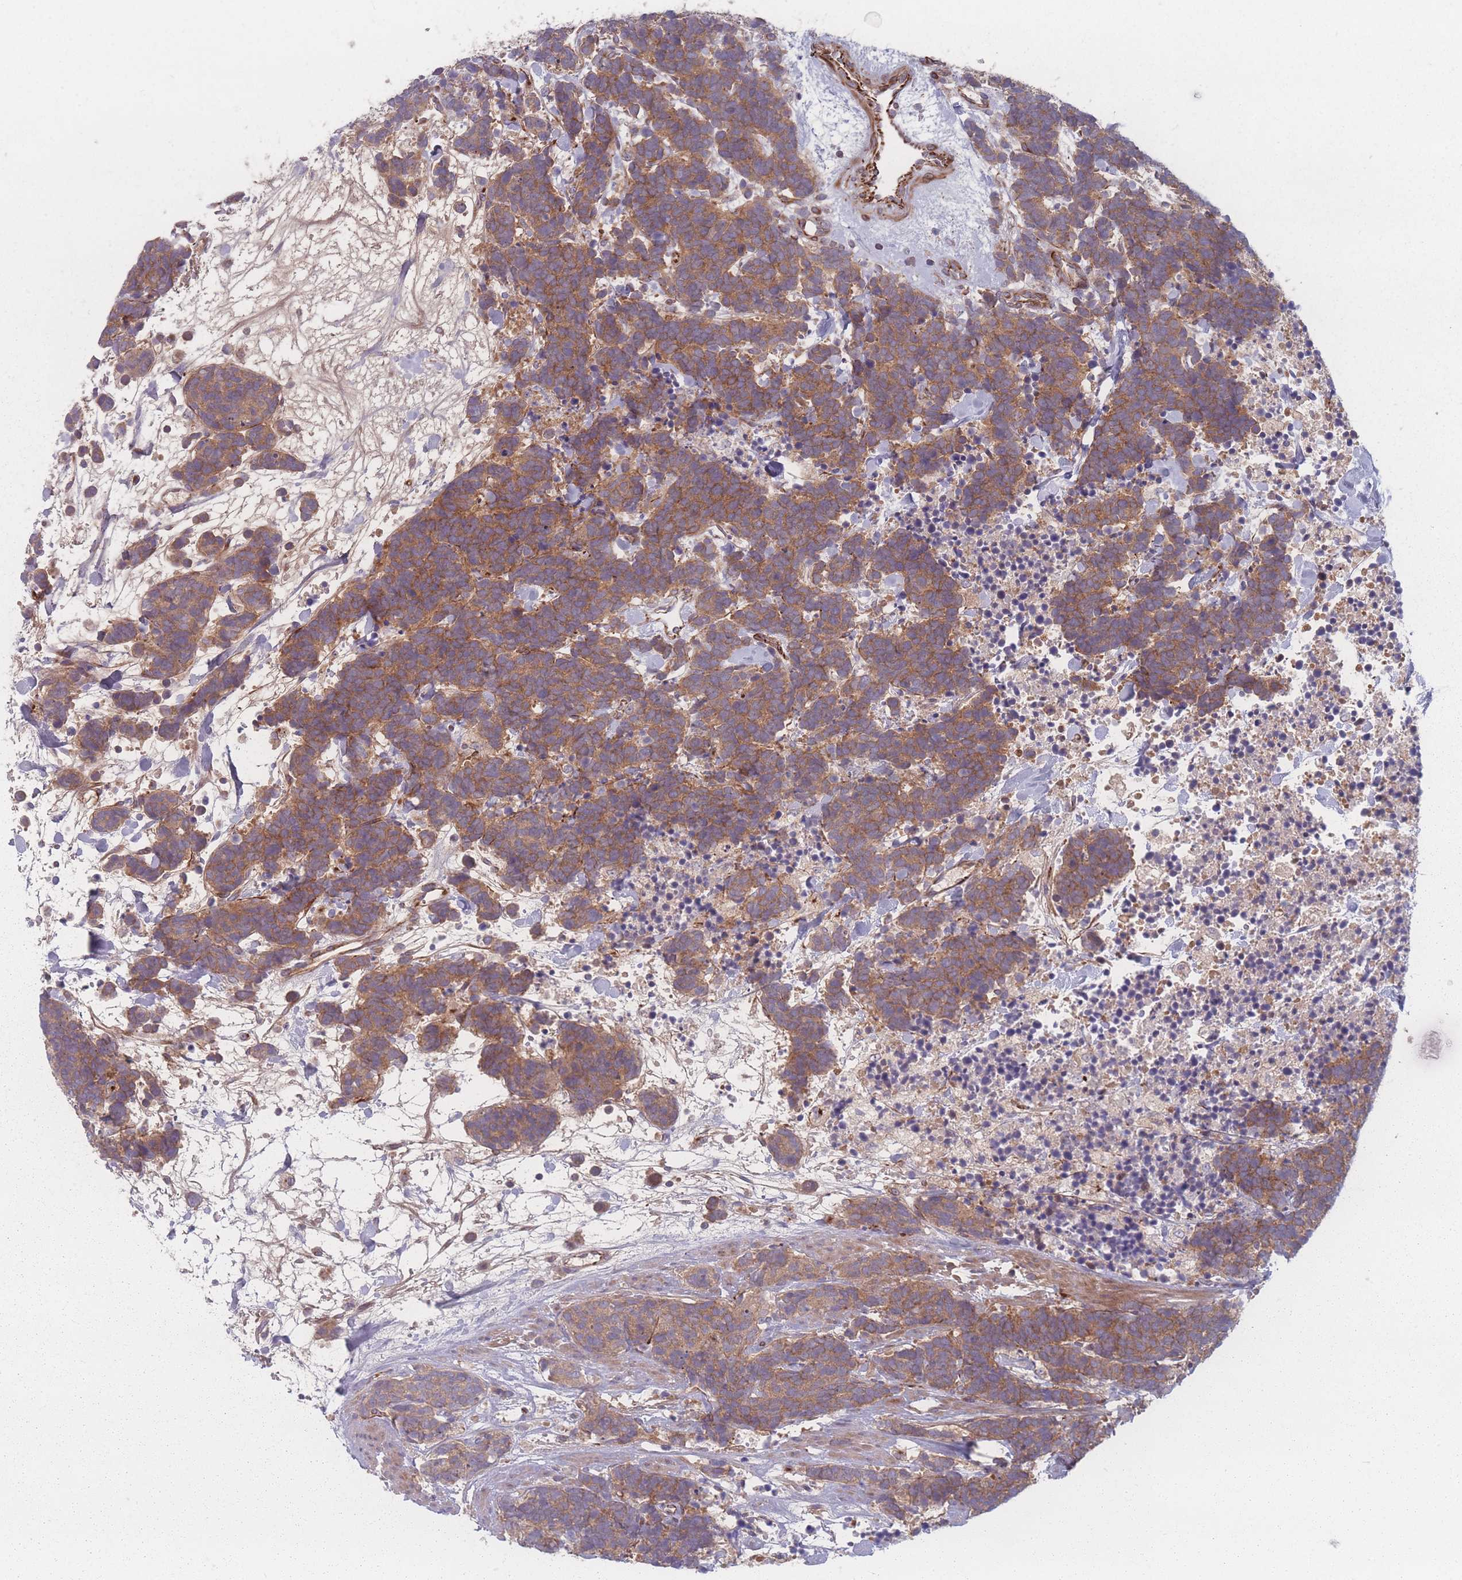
{"staining": {"intensity": "moderate", "quantity": ">75%", "location": "cytoplasmic/membranous"}, "tissue": "carcinoid", "cell_type": "Tumor cells", "image_type": "cancer", "snomed": [{"axis": "morphology", "description": "Carcinoma, NOS"}, {"axis": "morphology", "description": "Carcinoid, malignant, NOS"}, {"axis": "topography", "description": "Prostate"}], "caption": "A high-resolution image shows IHC staining of carcinoid, which demonstrates moderate cytoplasmic/membranous expression in approximately >75% of tumor cells.", "gene": "EEF1AKMT2", "patient": {"sex": "male", "age": 57}}